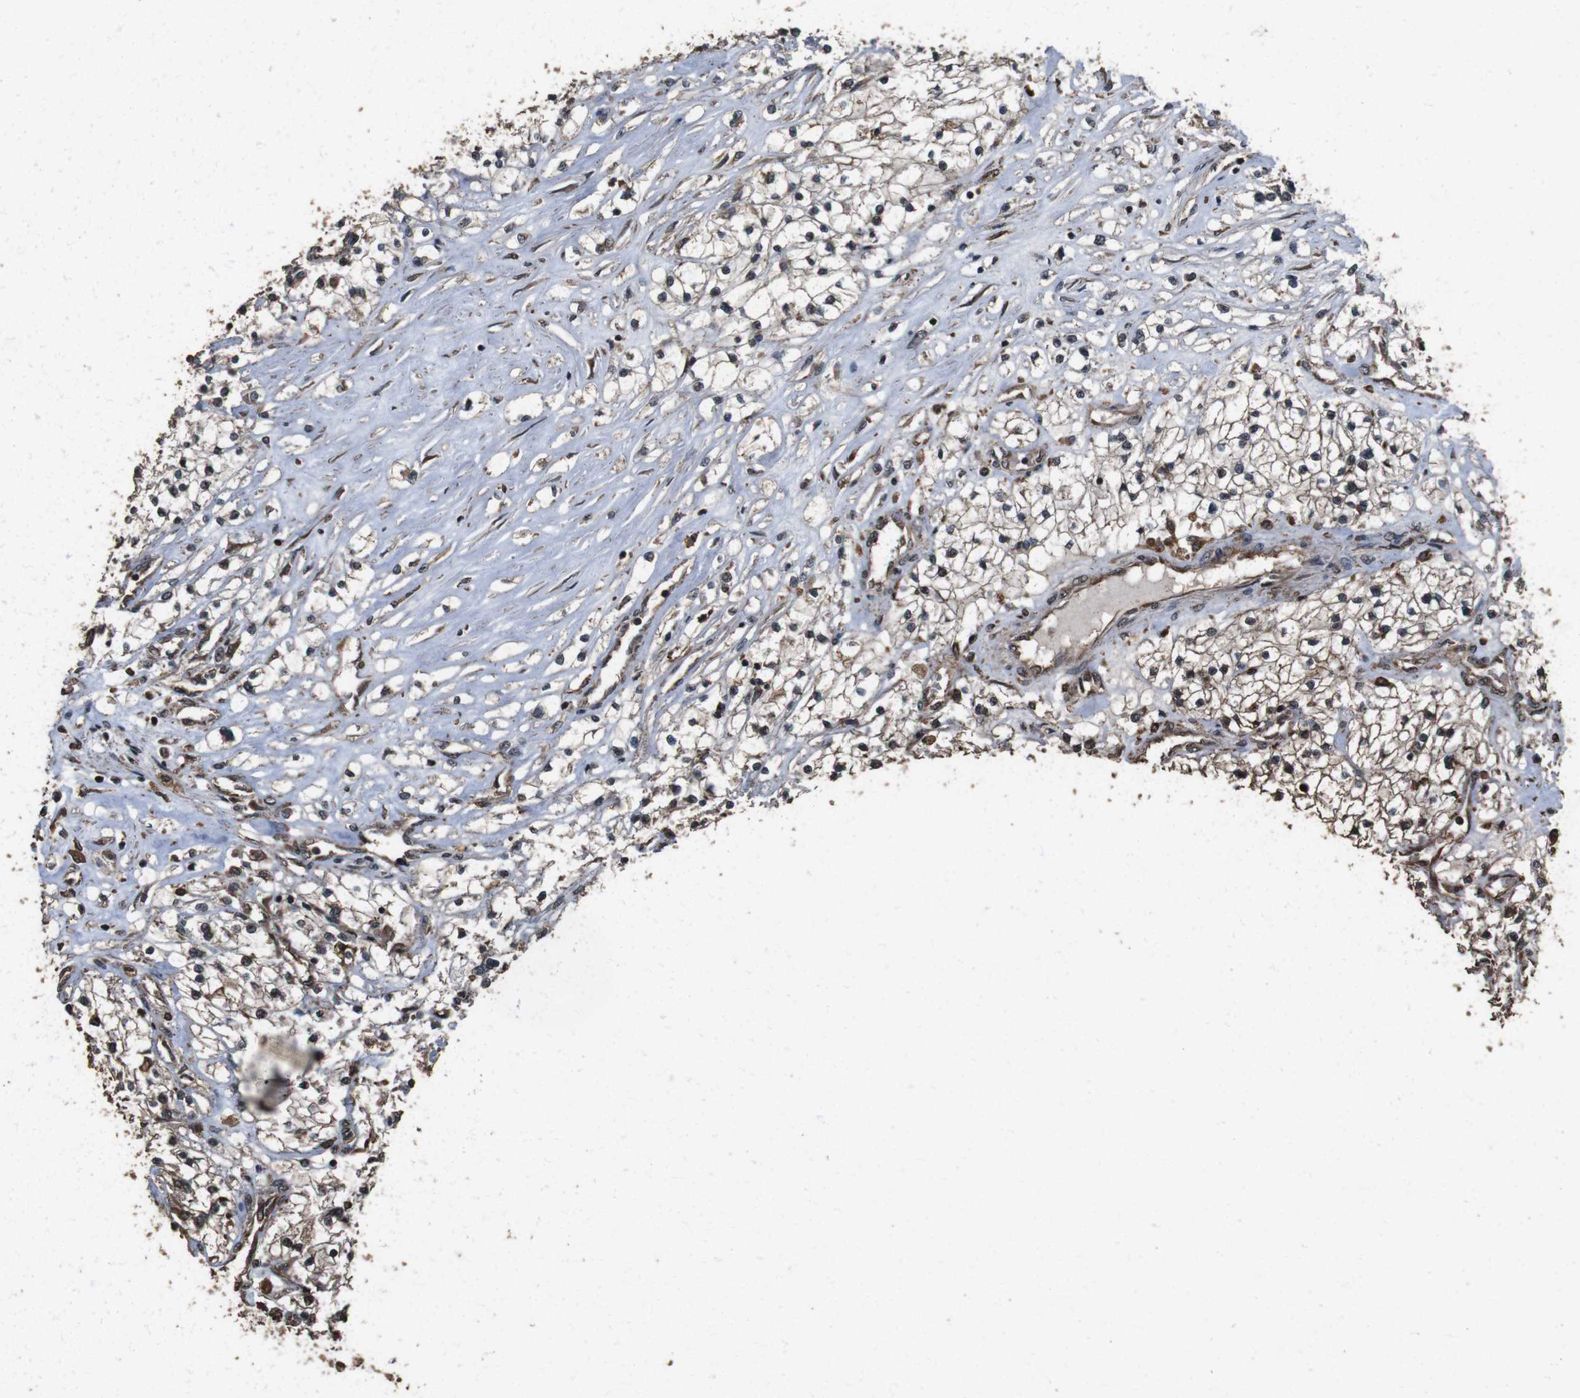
{"staining": {"intensity": "moderate", "quantity": ">75%", "location": "cytoplasmic/membranous"}, "tissue": "renal cancer", "cell_type": "Tumor cells", "image_type": "cancer", "snomed": [{"axis": "morphology", "description": "Adenocarcinoma, NOS"}, {"axis": "topography", "description": "Kidney"}], "caption": "Tumor cells display medium levels of moderate cytoplasmic/membranous positivity in approximately >75% of cells in human adenocarcinoma (renal).", "gene": "RRAS2", "patient": {"sex": "male", "age": 68}}